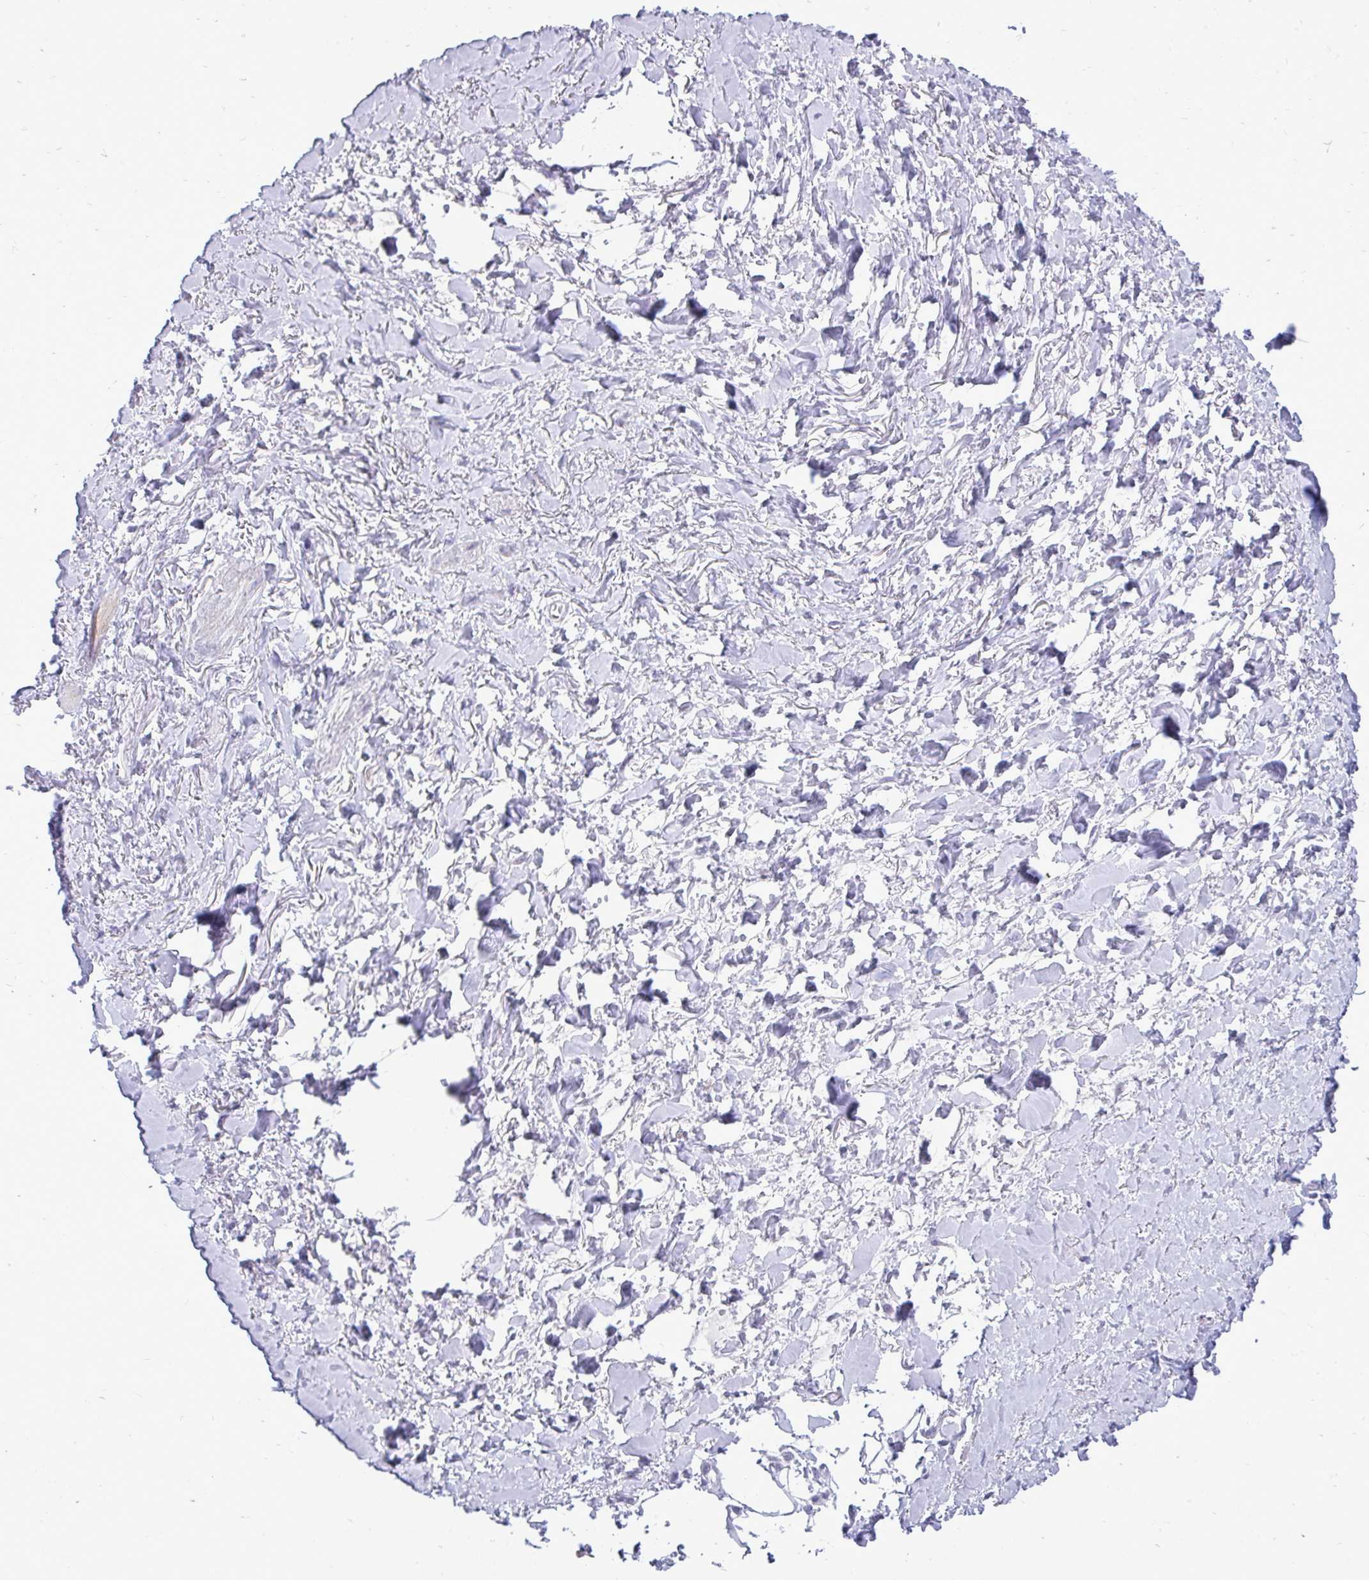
{"staining": {"intensity": "negative", "quantity": "none", "location": "none"}, "tissue": "soft tissue", "cell_type": "Fibroblasts", "image_type": "normal", "snomed": [{"axis": "morphology", "description": "Normal tissue, NOS"}, {"axis": "topography", "description": "Vagina"}, {"axis": "topography", "description": "Peripheral nerve tissue"}], "caption": "This is an immunohistochemistry (IHC) image of benign human soft tissue. There is no positivity in fibroblasts.", "gene": "GABRA1", "patient": {"sex": "female", "age": 71}}